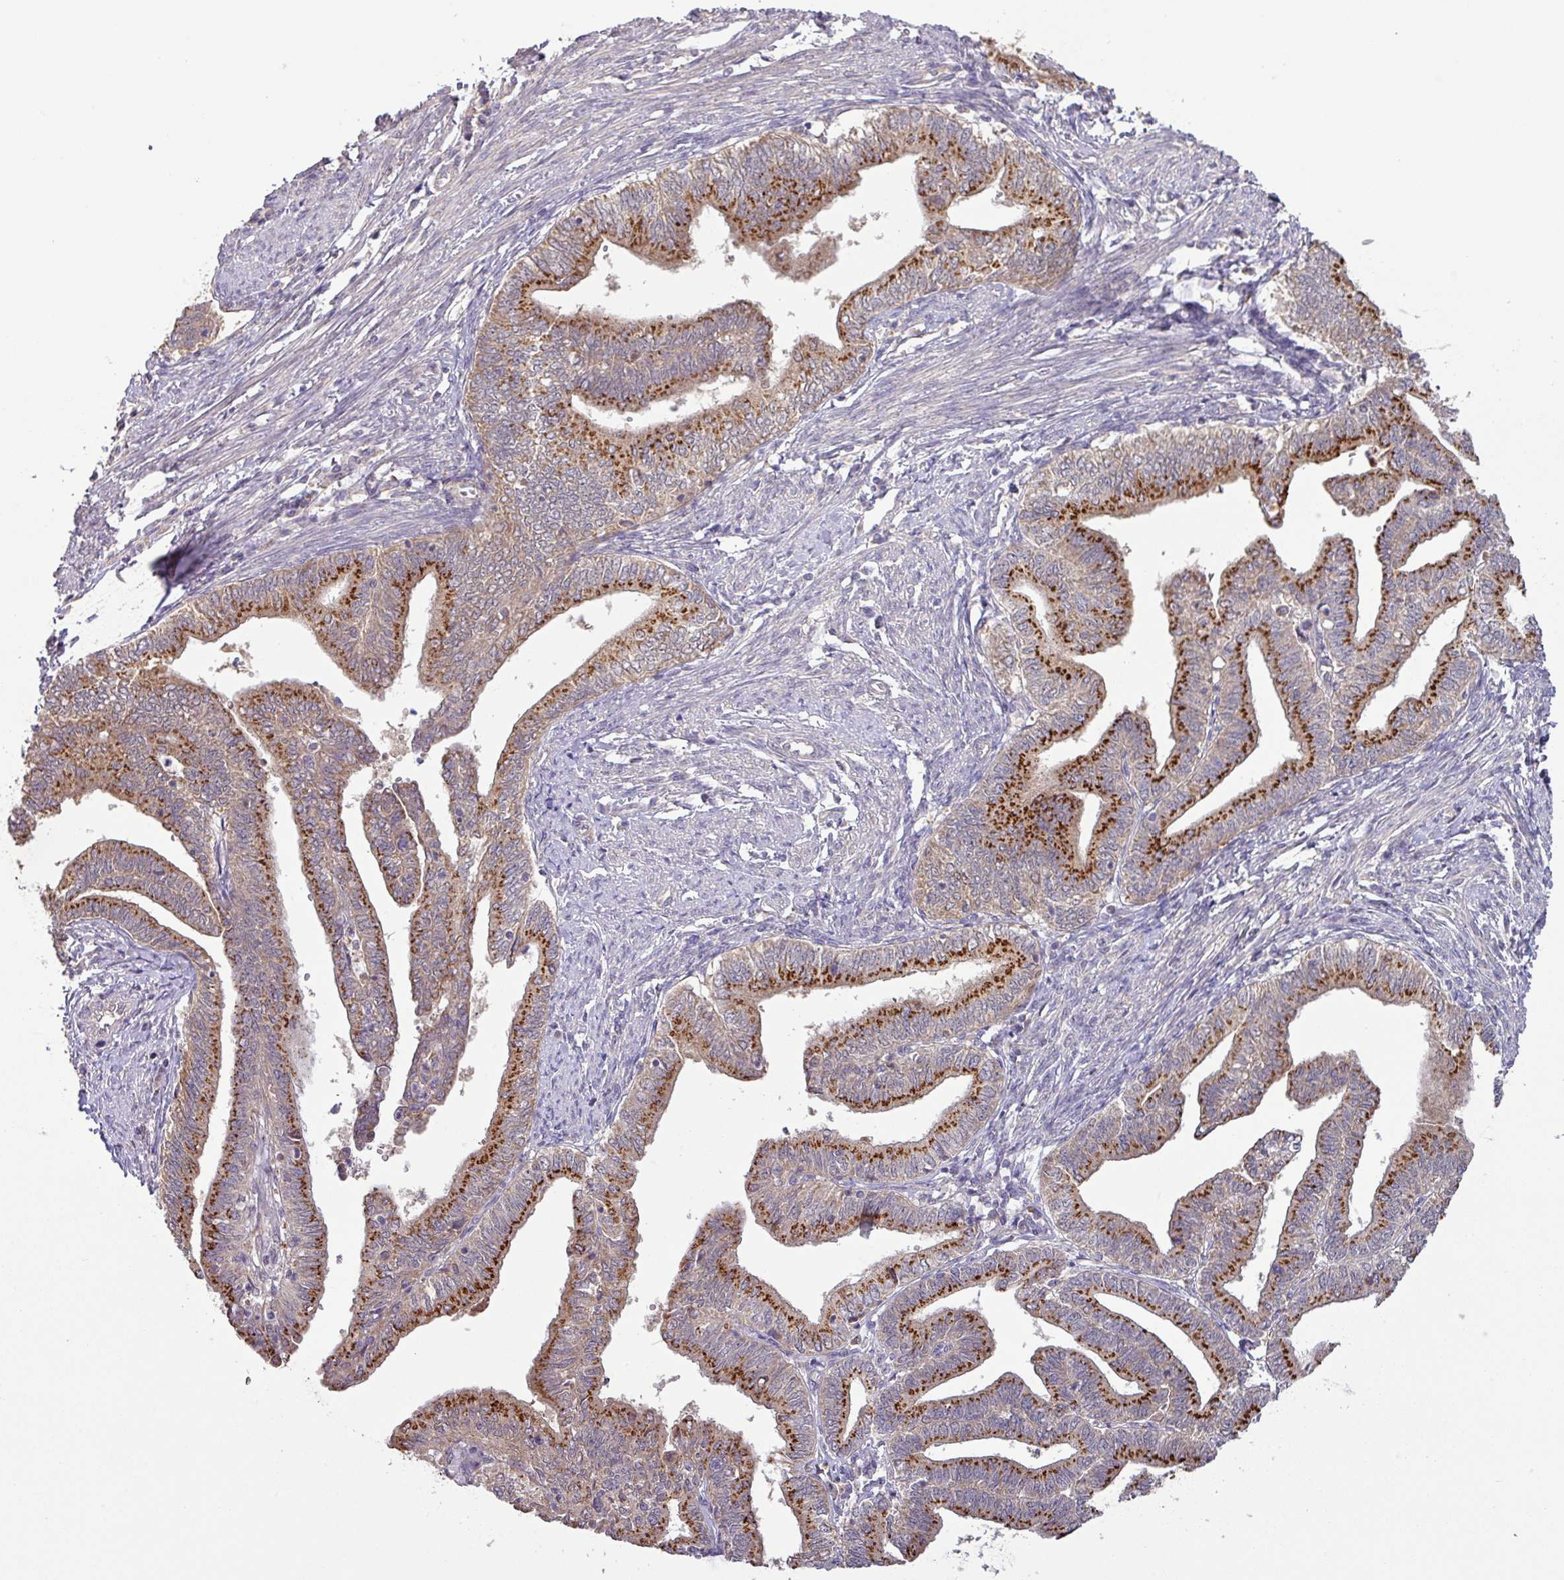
{"staining": {"intensity": "strong", "quantity": ">75%", "location": "cytoplasmic/membranous"}, "tissue": "endometrial cancer", "cell_type": "Tumor cells", "image_type": "cancer", "snomed": [{"axis": "morphology", "description": "Adenocarcinoma, NOS"}, {"axis": "topography", "description": "Endometrium"}], "caption": "A high-resolution histopathology image shows immunohistochemistry (IHC) staining of endometrial cancer (adenocarcinoma), which reveals strong cytoplasmic/membranous staining in approximately >75% of tumor cells. (DAB (3,3'-diaminobenzidine) IHC, brown staining for protein, blue staining for nuclei).", "gene": "GALNT12", "patient": {"sex": "female", "age": 66}}